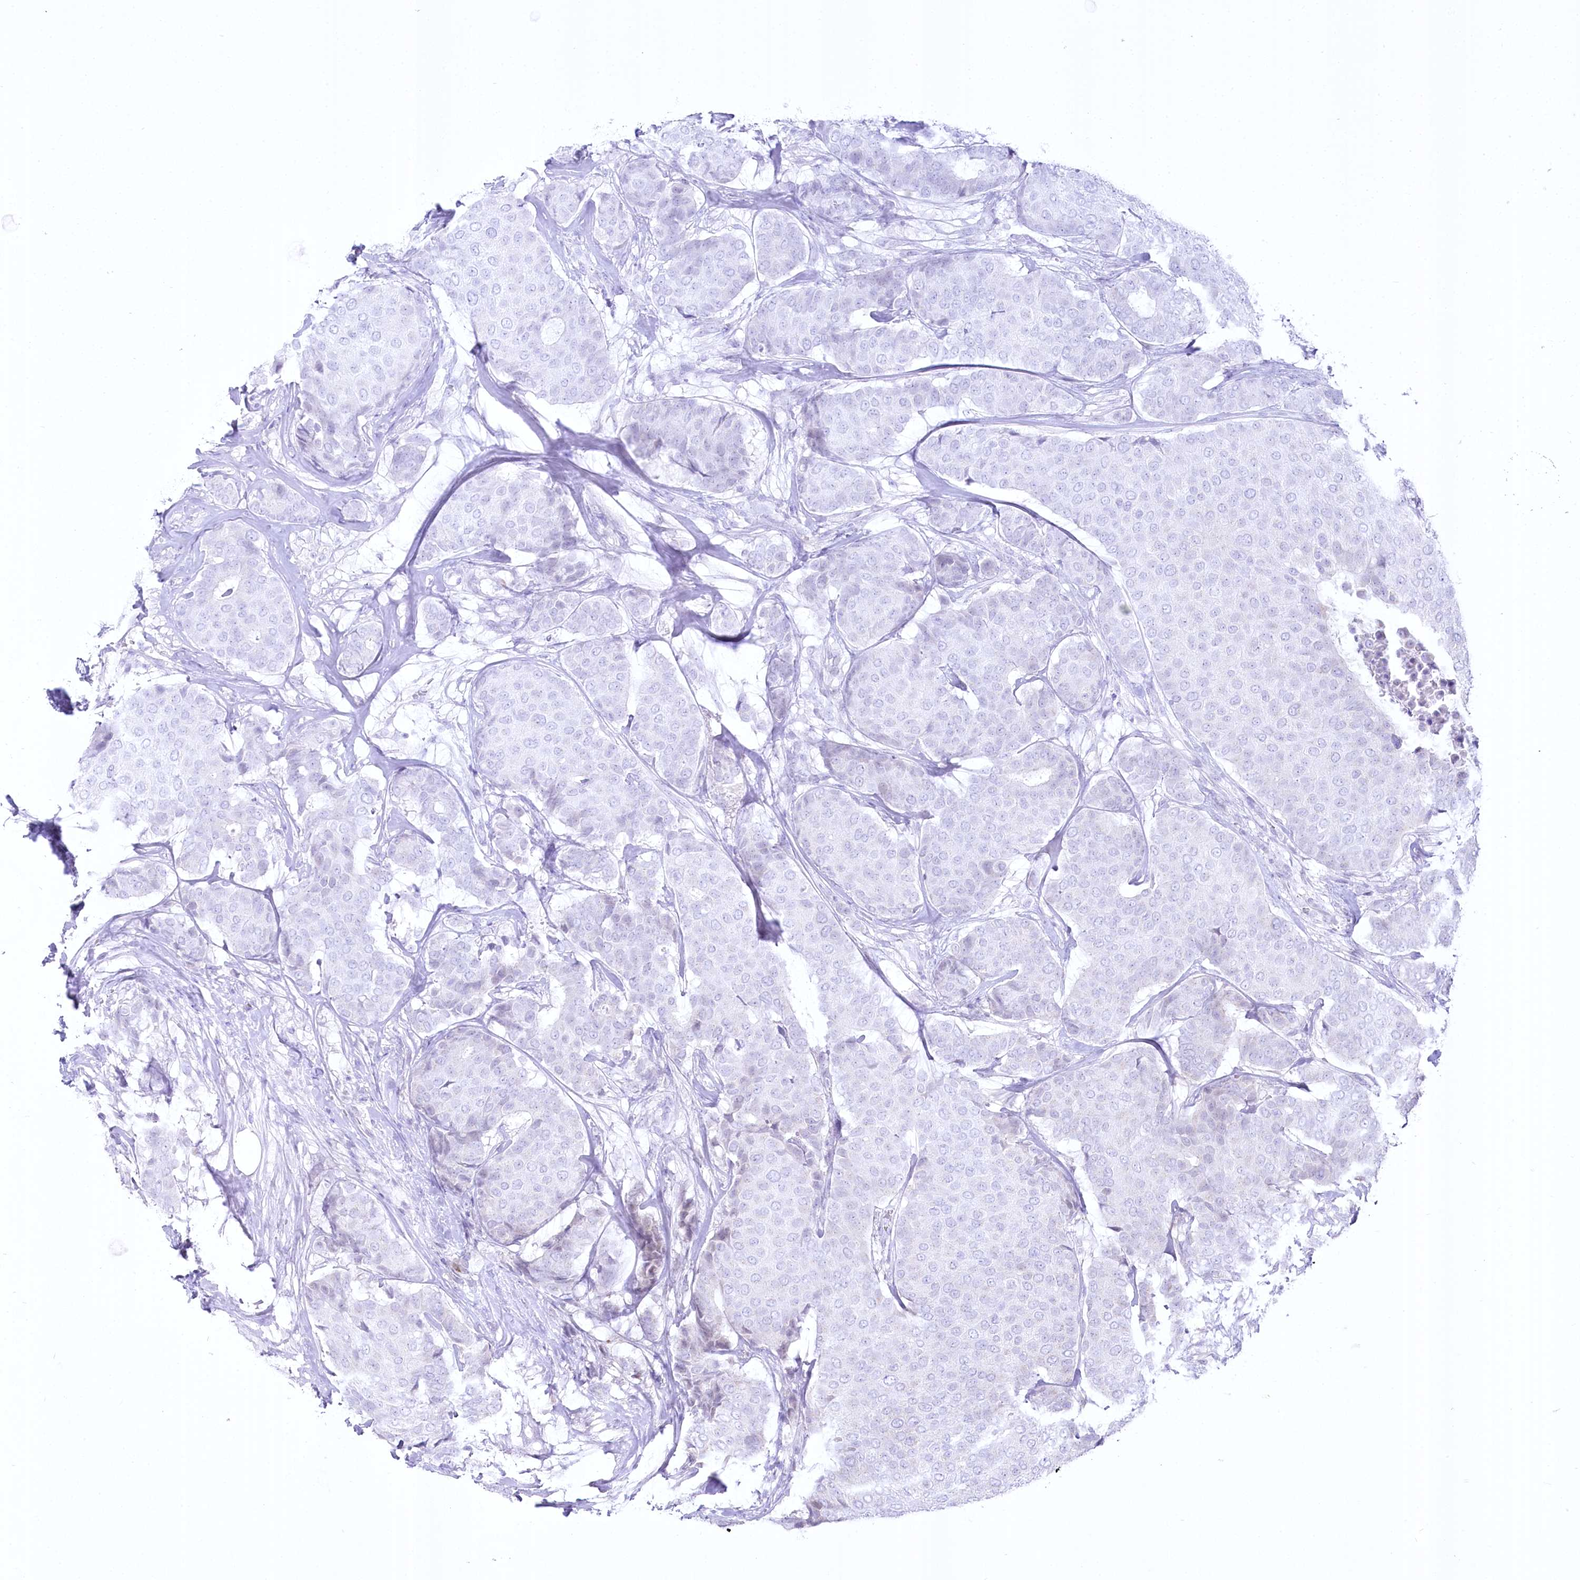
{"staining": {"intensity": "negative", "quantity": "none", "location": "none"}, "tissue": "breast cancer", "cell_type": "Tumor cells", "image_type": "cancer", "snomed": [{"axis": "morphology", "description": "Duct carcinoma"}, {"axis": "topography", "description": "Breast"}], "caption": "A histopathology image of breast cancer (intraductal carcinoma) stained for a protein displays no brown staining in tumor cells.", "gene": "CEP164", "patient": {"sex": "female", "age": 75}}